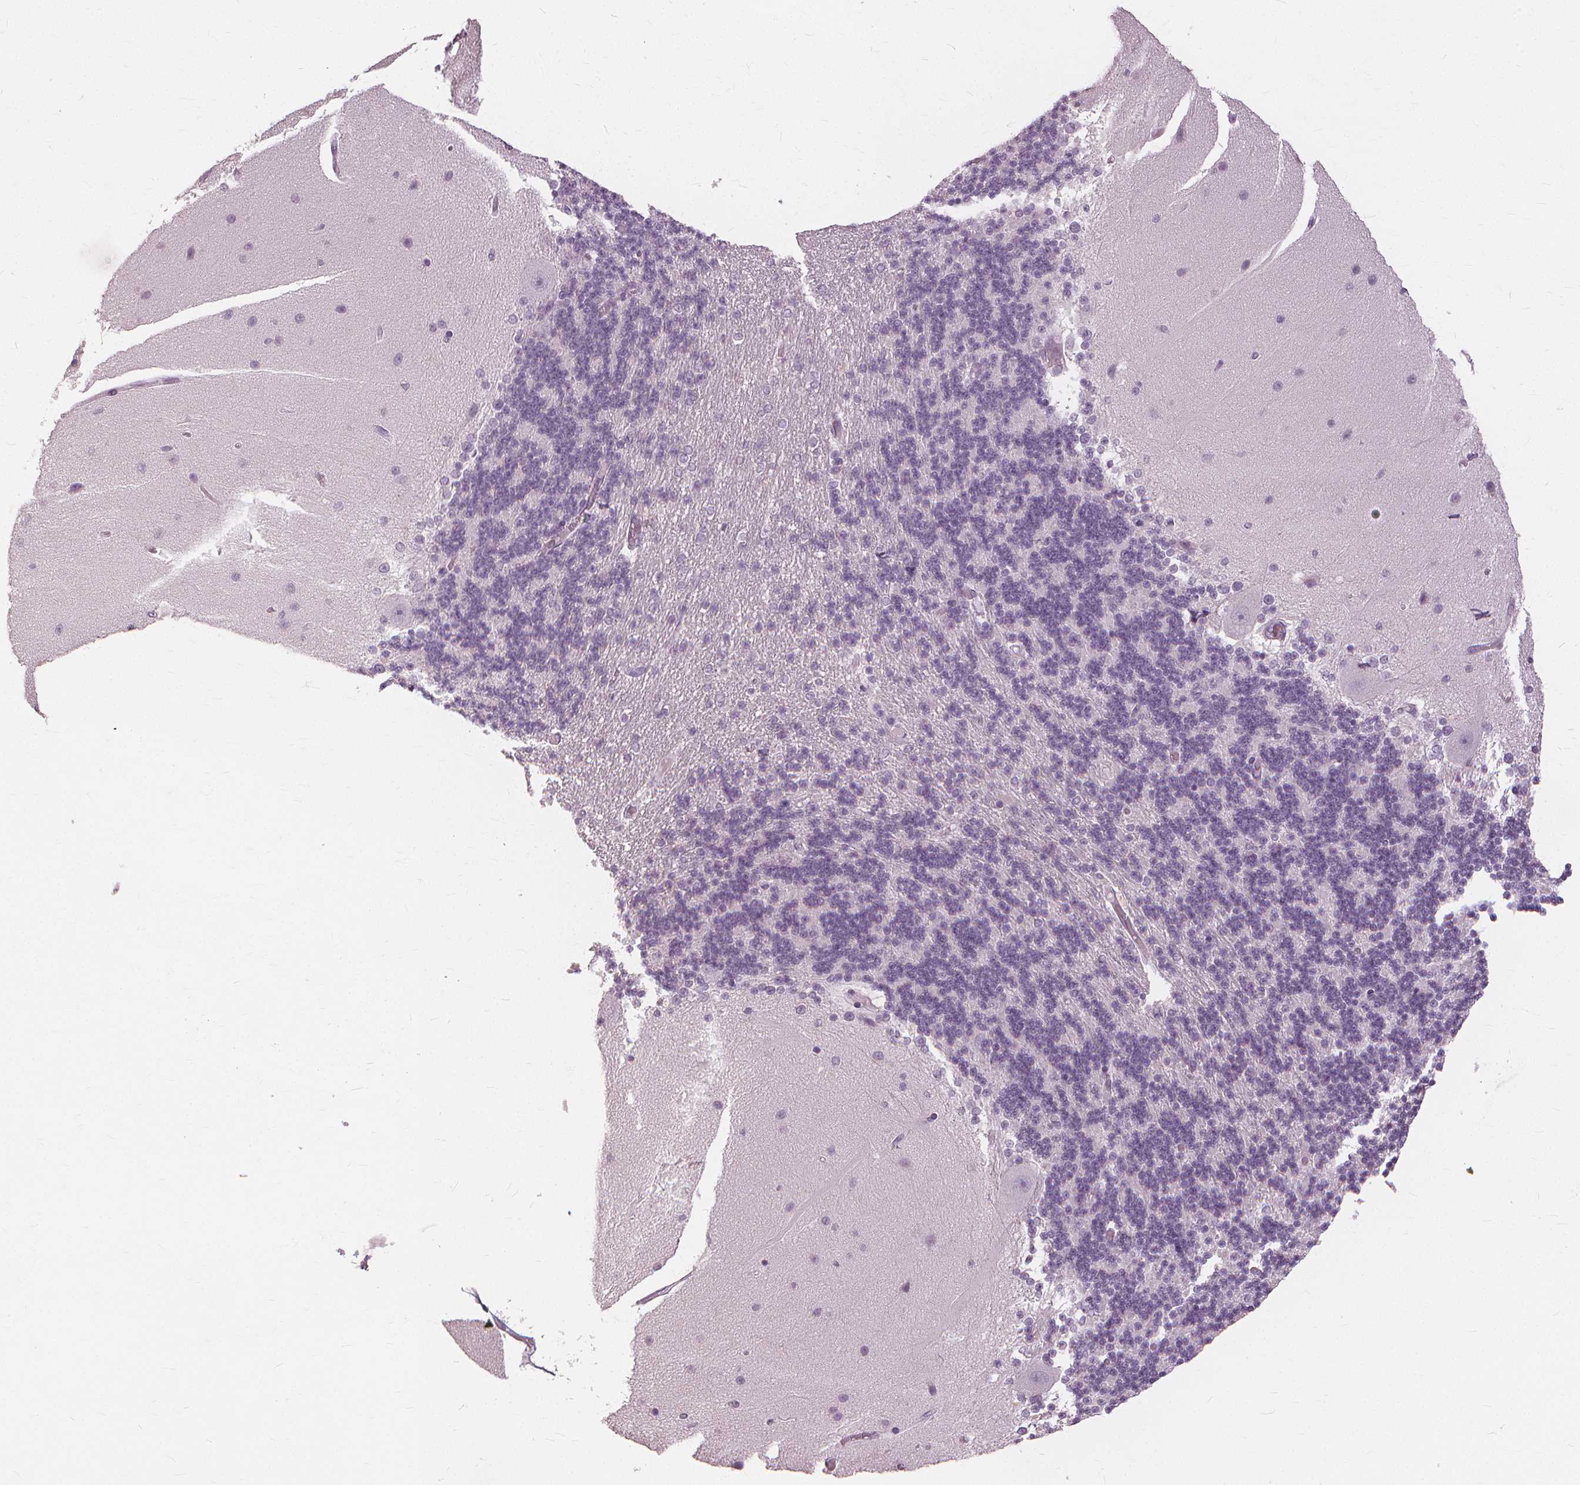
{"staining": {"intensity": "negative", "quantity": "none", "location": "none"}, "tissue": "cerebellum", "cell_type": "Cells in granular layer", "image_type": "normal", "snomed": [{"axis": "morphology", "description": "Normal tissue, NOS"}, {"axis": "topography", "description": "Cerebellum"}], "caption": "DAB immunohistochemical staining of normal cerebellum reveals no significant expression in cells in granular layer. The staining was performed using DAB (3,3'-diaminobenzidine) to visualize the protein expression in brown, while the nuclei were stained in blue with hematoxylin (Magnification: 20x).", "gene": "SFTPD", "patient": {"sex": "female", "age": 54}}